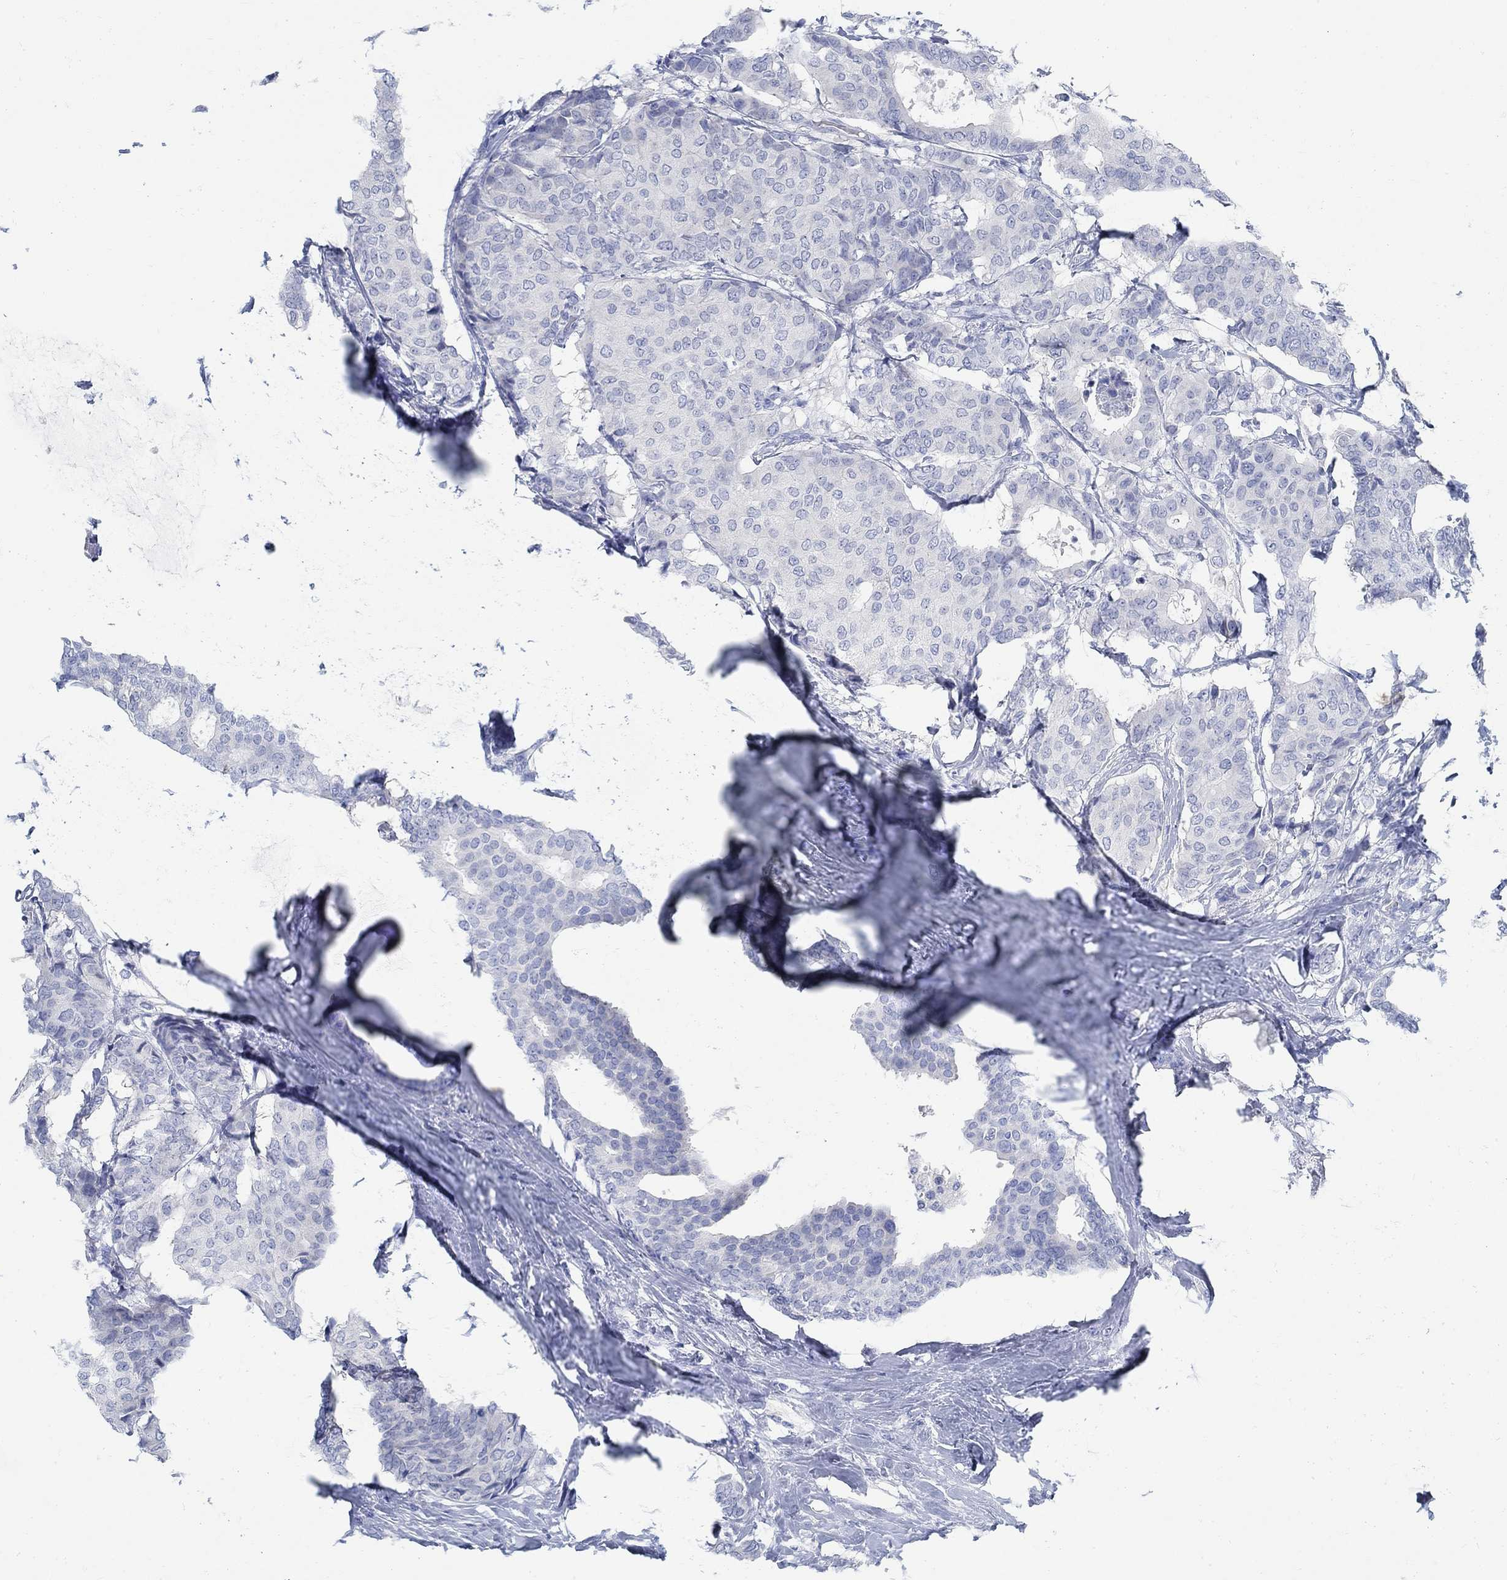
{"staining": {"intensity": "negative", "quantity": "none", "location": "none"}, "tissue": "breast cancer", "cell_type": "Tumor cells", "image_type": "cancer", "snomed": [{"axis": "morphology", "description": "Duct carcinoma"}, {"axis": "topography", "description": "Breast"}], "caption": "The IHC histopathology image has no significant expression in tumor cells of breast cancer (intraductal carcinoma) tissue. The staining was performed using DAB (3,3'-diaminobenzidine) to visualize the protein expression in brown, while the nuclei were stained in blue with hematoxylin (Magnification: 20x).", "gene": "RBM20", "patient": {"sex": "female", "age": 75}}